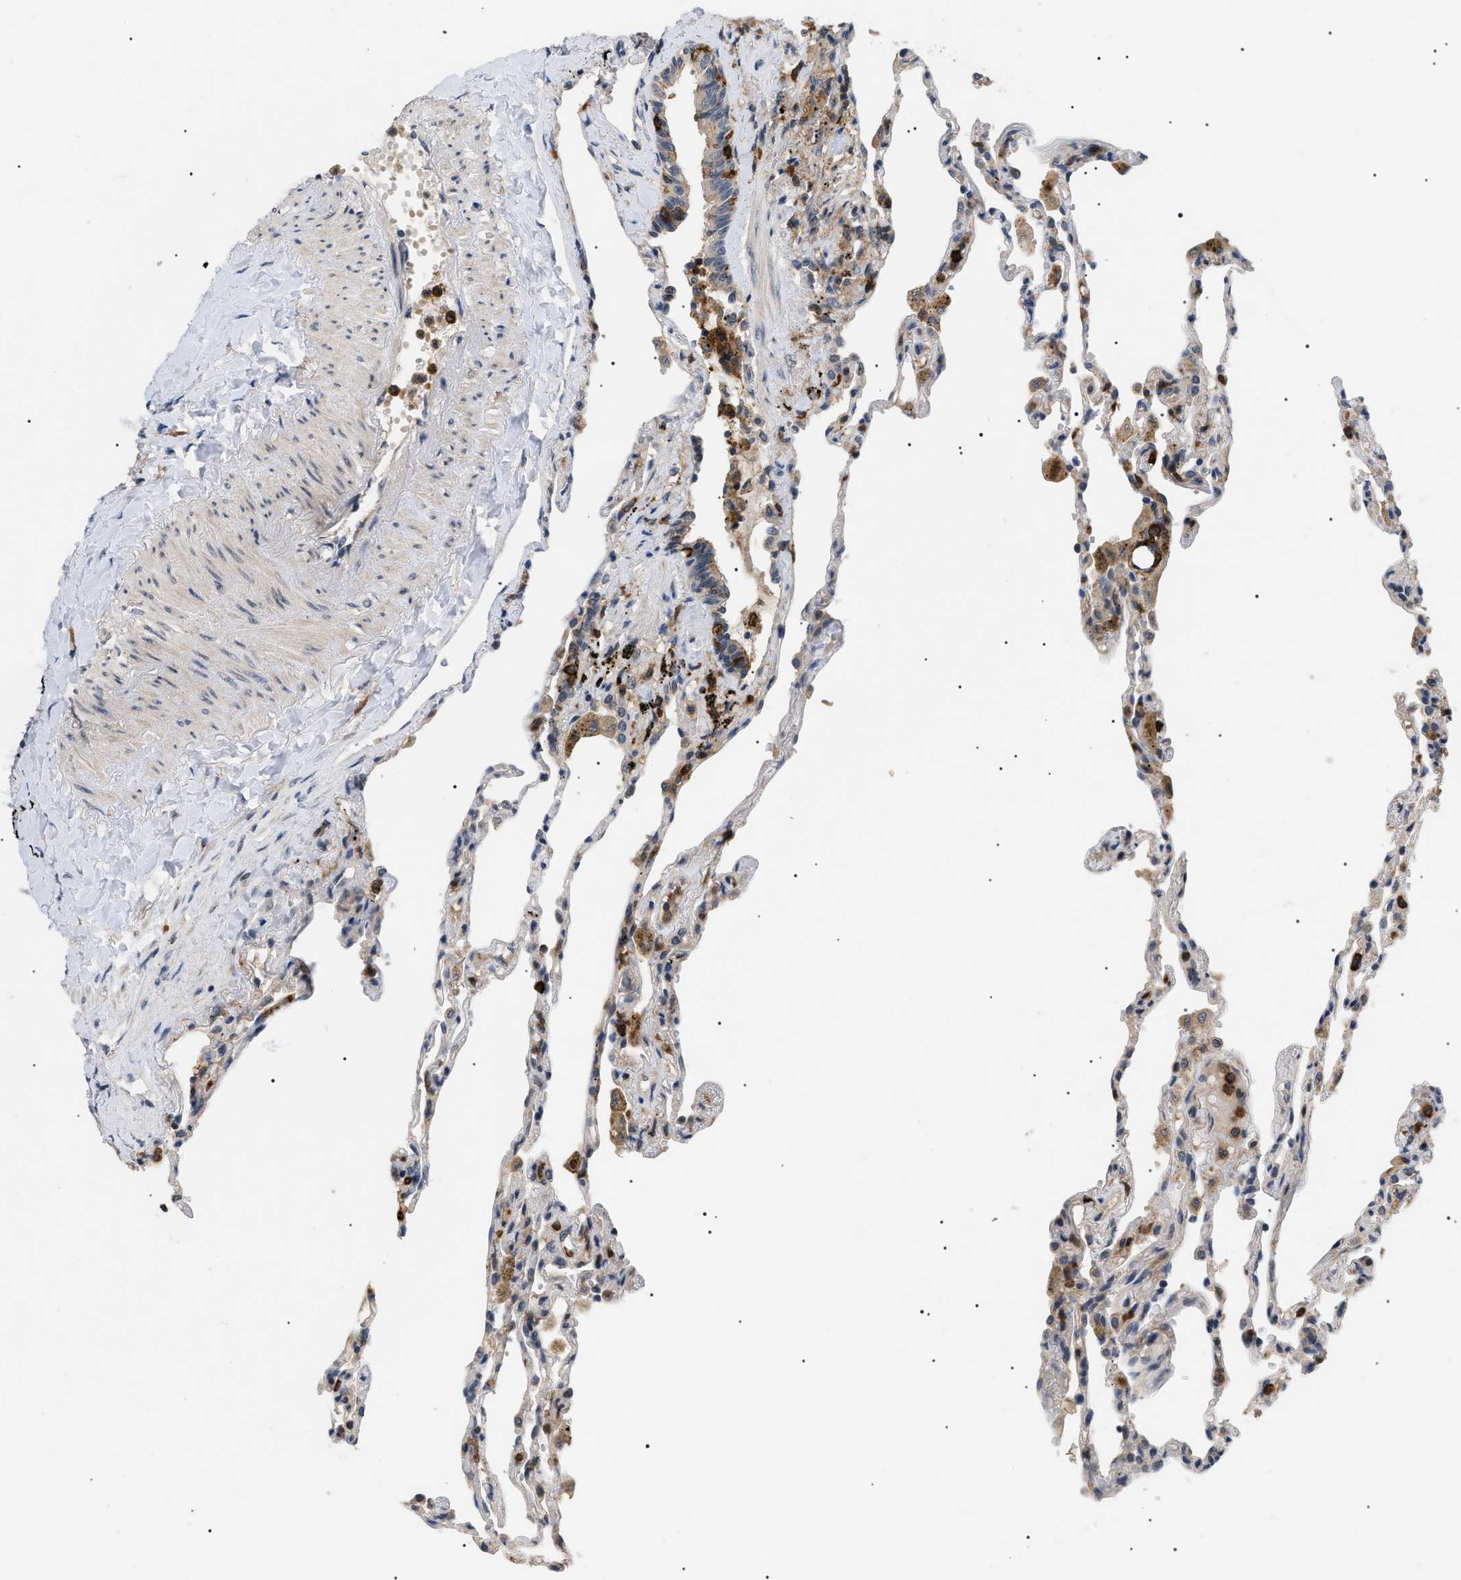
{"staining": {"intensity": "weak", "quantity": "<25%", "location": "cytoplasmic/membranous"}, "tissue": "lung", "cell_type": "Alveolar cells", "image_type": "normal", "snomed": [{"axis": "morphology", "description": "Normal tissue, NOS"}, {"axis": "topography", "description": "Lung"}], "caption": "Immunohistochemistry (IHC) photomicrograph of benign human lung stained for a protein (brown), which demonstrates no expression in alveolar cells. (Brightfield microscopy of DAB (3,3'-diaminobenzidine) immunohistochemistry at high magnification).", "gene": "CD300A", "patient": {"sex": "male", "age": 59}}